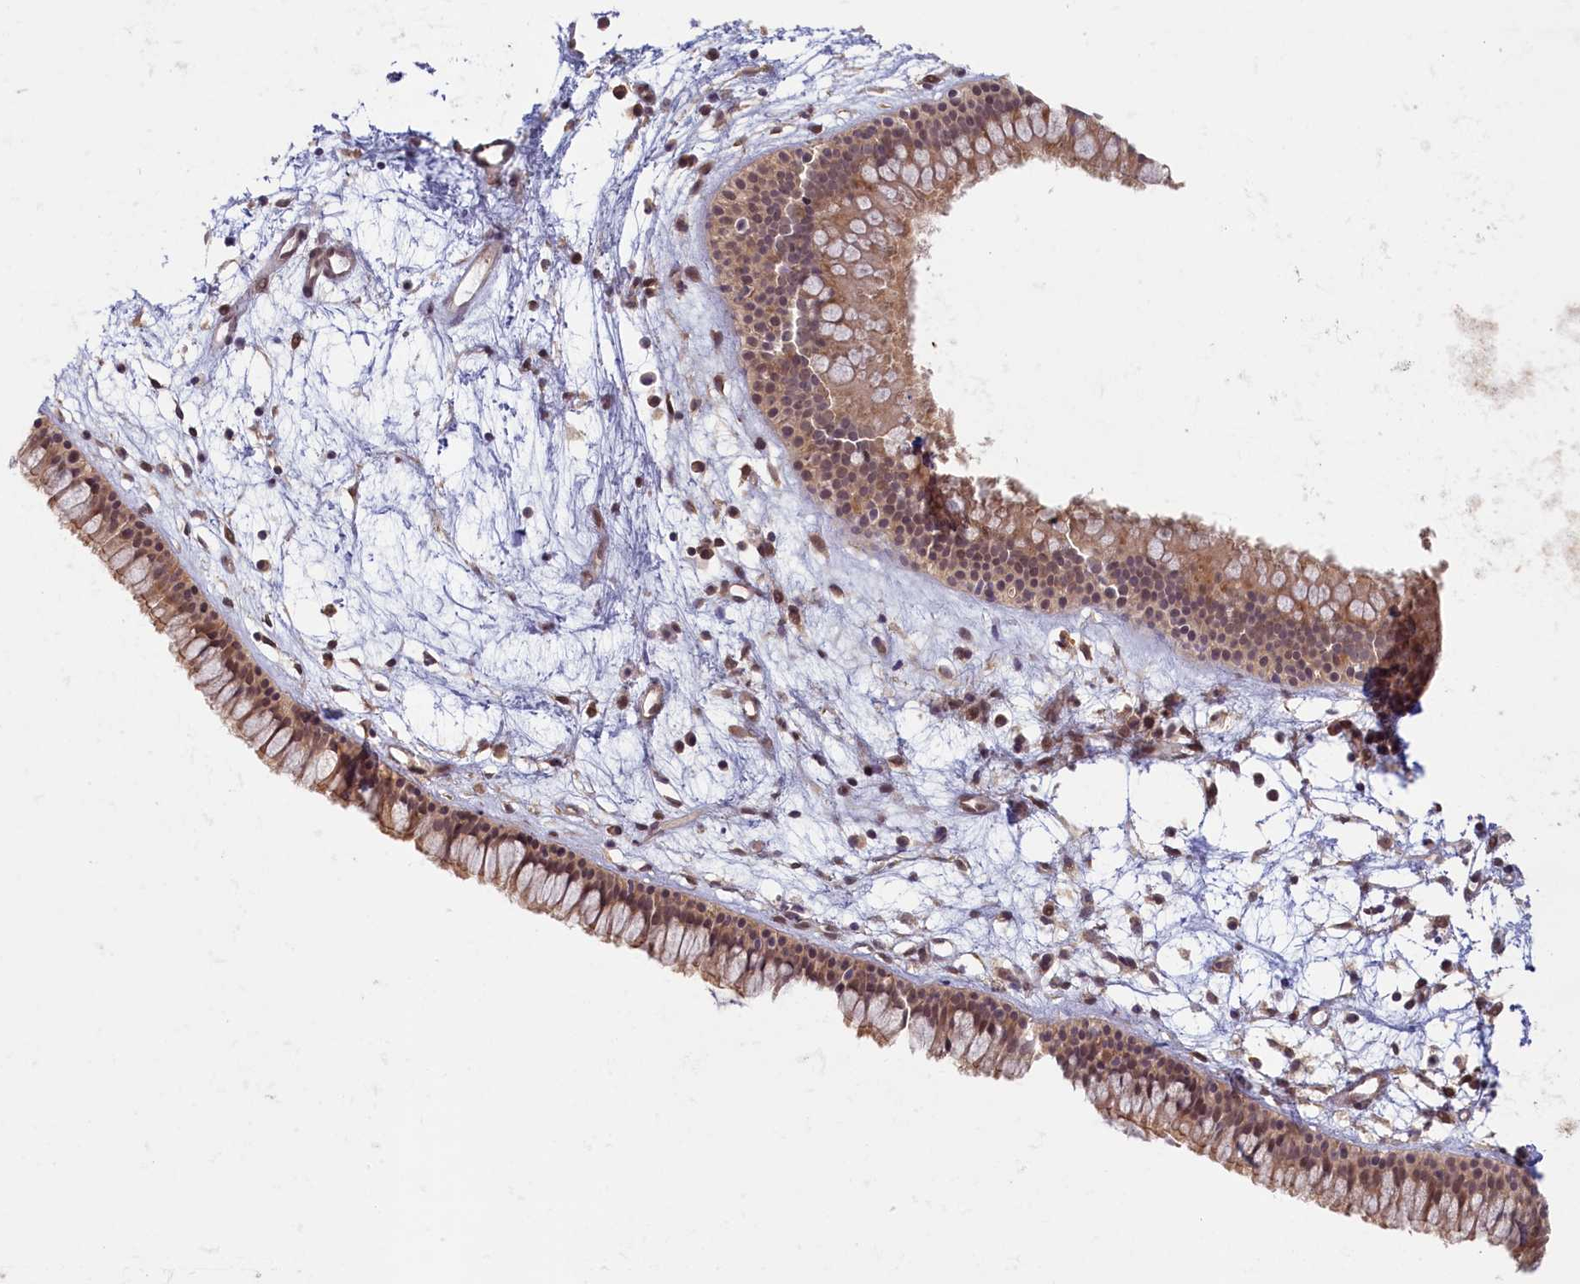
{"staining": {"intensity": "moderate", "quantity": ">75%", "location": "cytoplasmic/membranous,nuclear"}, "tissue": "nasopharynx", "cell_type": "Respiratory epithelial cells", "image_type": "normal", "snomed": [{"axis": "morphology", "description": "Normal tissue, NOS"}, {"axis": "topography", "description": "Nasopharynx"}], "caption": "Brown immunohistochemical staining in normal nasopharynx demonstrates moderate cytoplasmic/membranous,nuclear staining in about >75% of respiratory epithelial cells.", "gene": "C19orf44", "patient": {"sex": "male", "age": 82}}